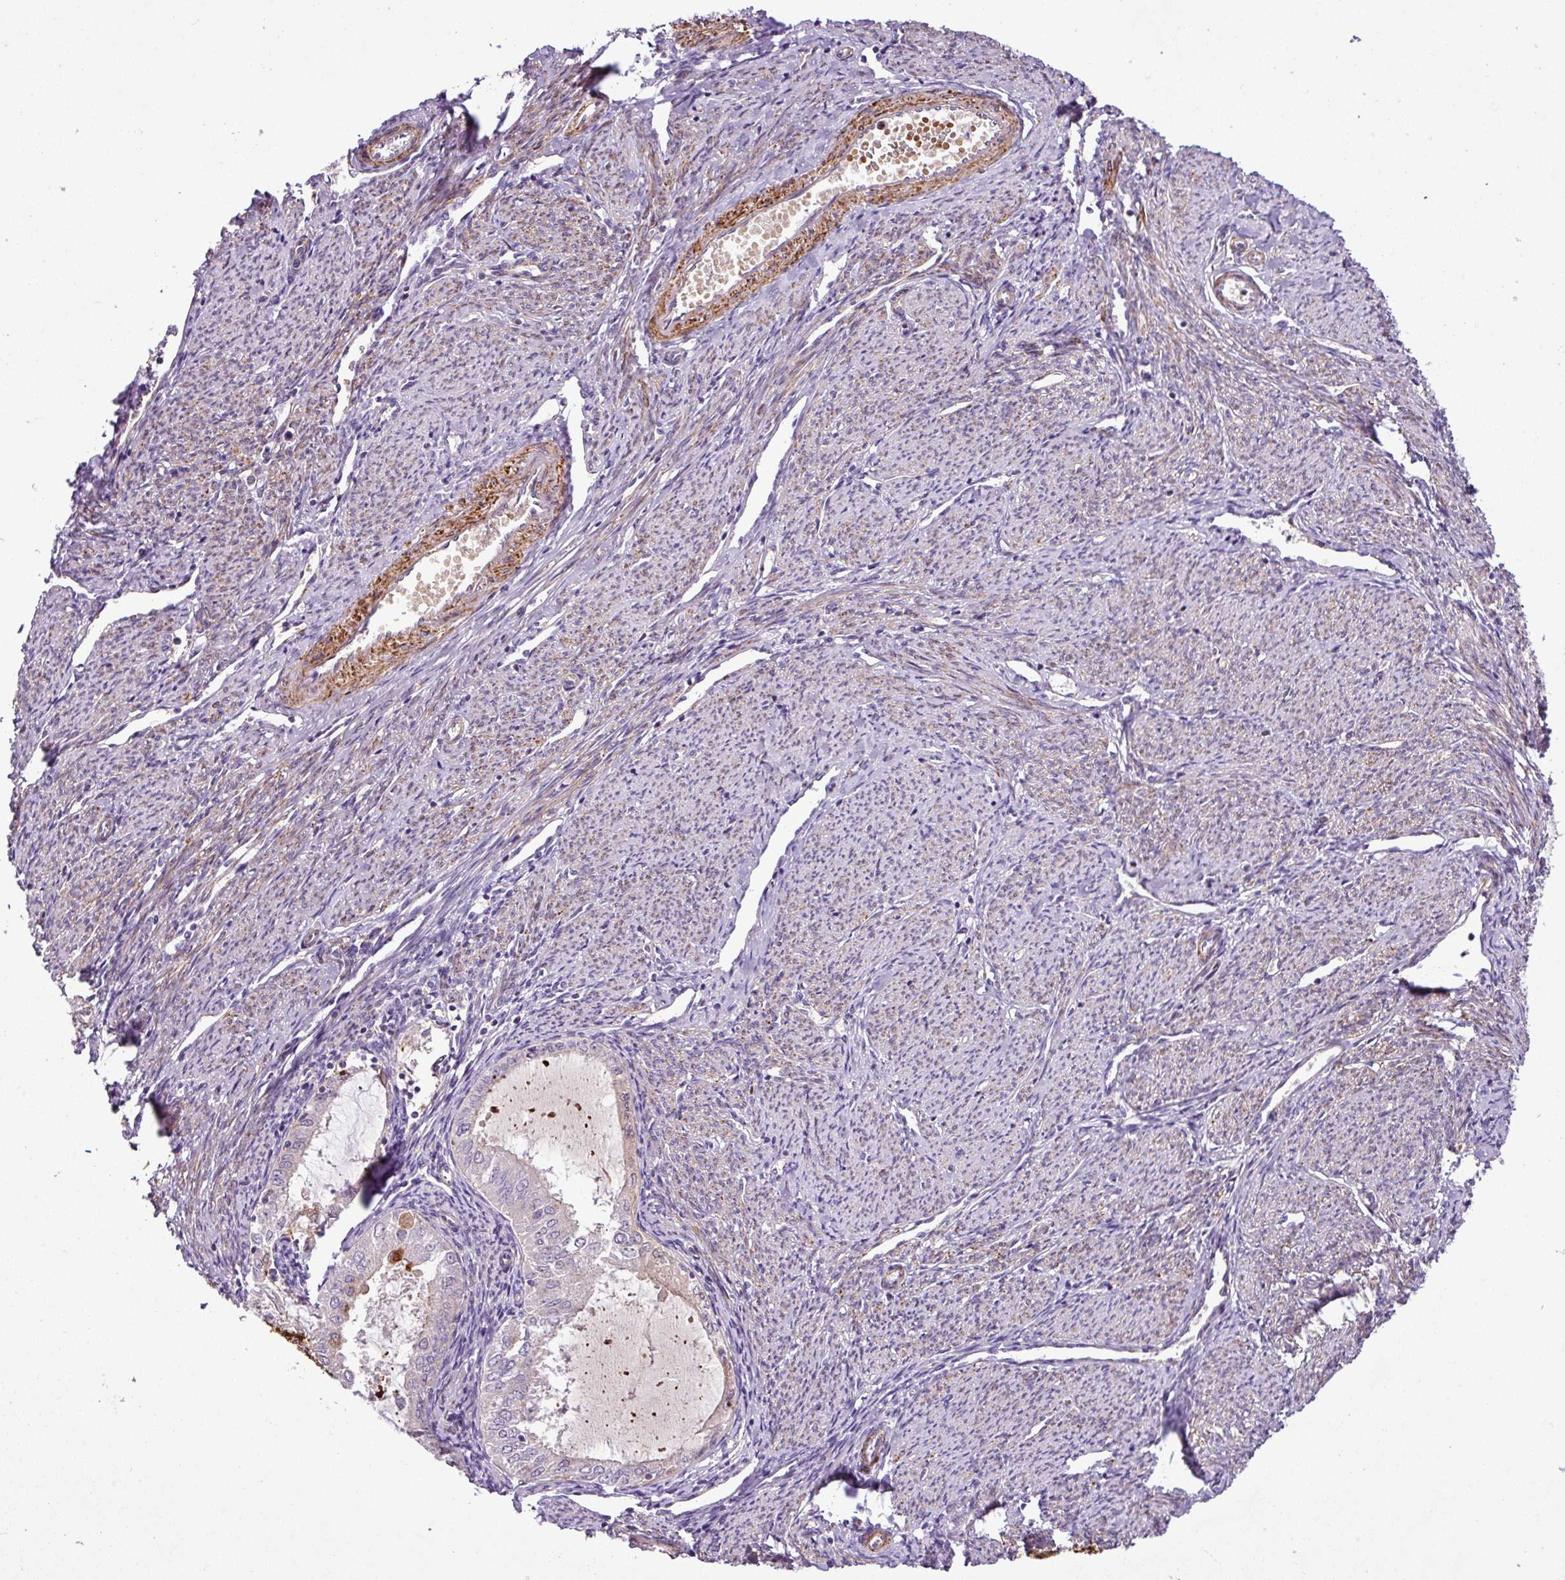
{"staining": {"intensity": "strong", "quantity": "<25%", "location": "cytoplasmic/membranous"}, "tissue": "endometrial cancer", "cell_type": "Tumor cells", "image_type": "cancer", "snomed": [{"axis": "morphology", "description": "Adenocarcinoma, NOS"}, {"axis": "topography", "description": "Endometrium"}], "caption": "Protein expression analysis of human endometrial cancer reveals strong cytoplasmic/membranous expression in about <25% of tumor cells.", "gene": "NBEAL2", "patient": {"sex": "female", "age": 70}}